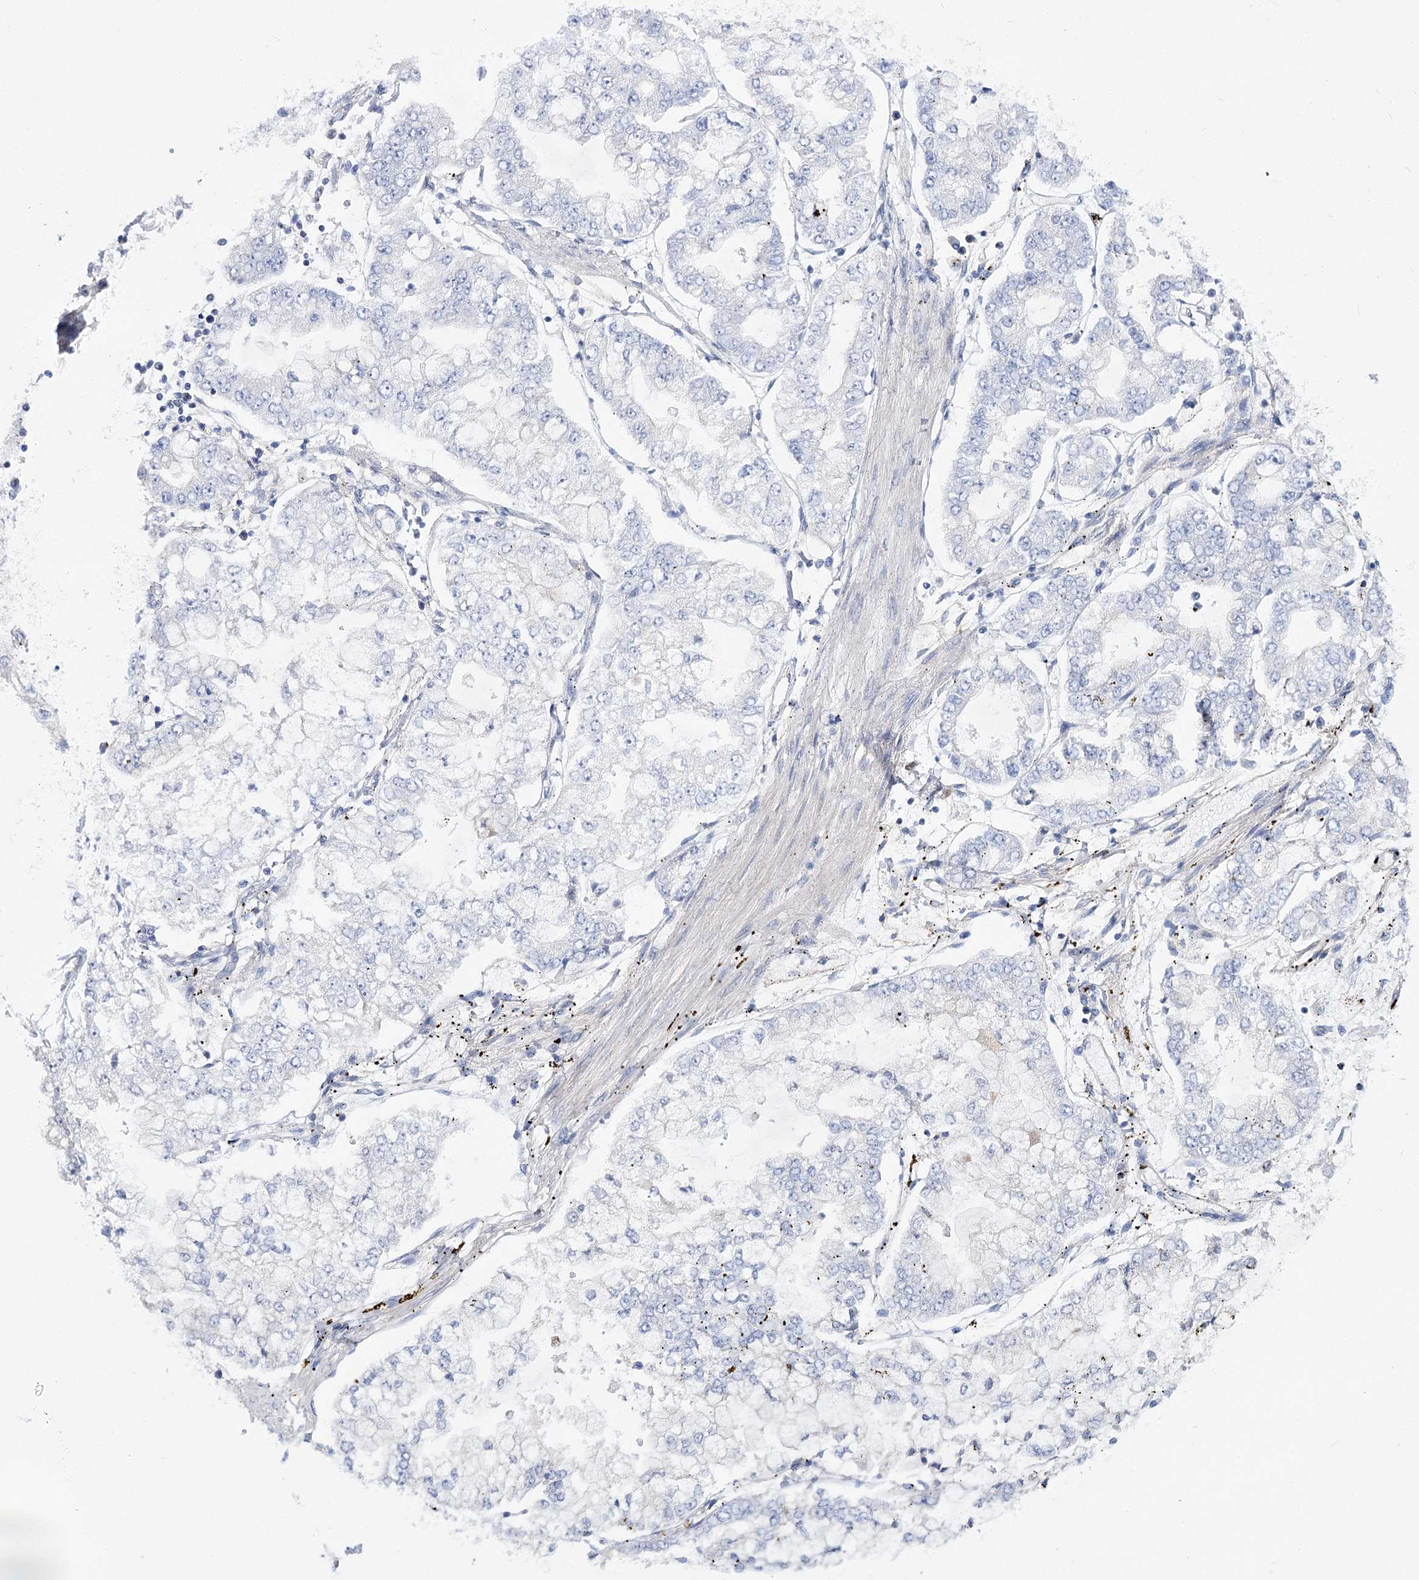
{"staining": {"intensity": "negative", "quantity": "none", "location": "none"}, "tissue": "stomach cancer", "cell_type": "Tumor cells", "image_type": "cancer", "snomed": [{"axis": "morphology", "description": "Adenocarcinoma, NOS"}, {"axis": "topography", "description": "Stomach"}], "caption": "Stomach adenocarcinoma was stained to show a protein in brown. There is no significant positivity in tumor cells.", "gene": "ATP10B", "patient": {"sex": "male", "age": 76}}